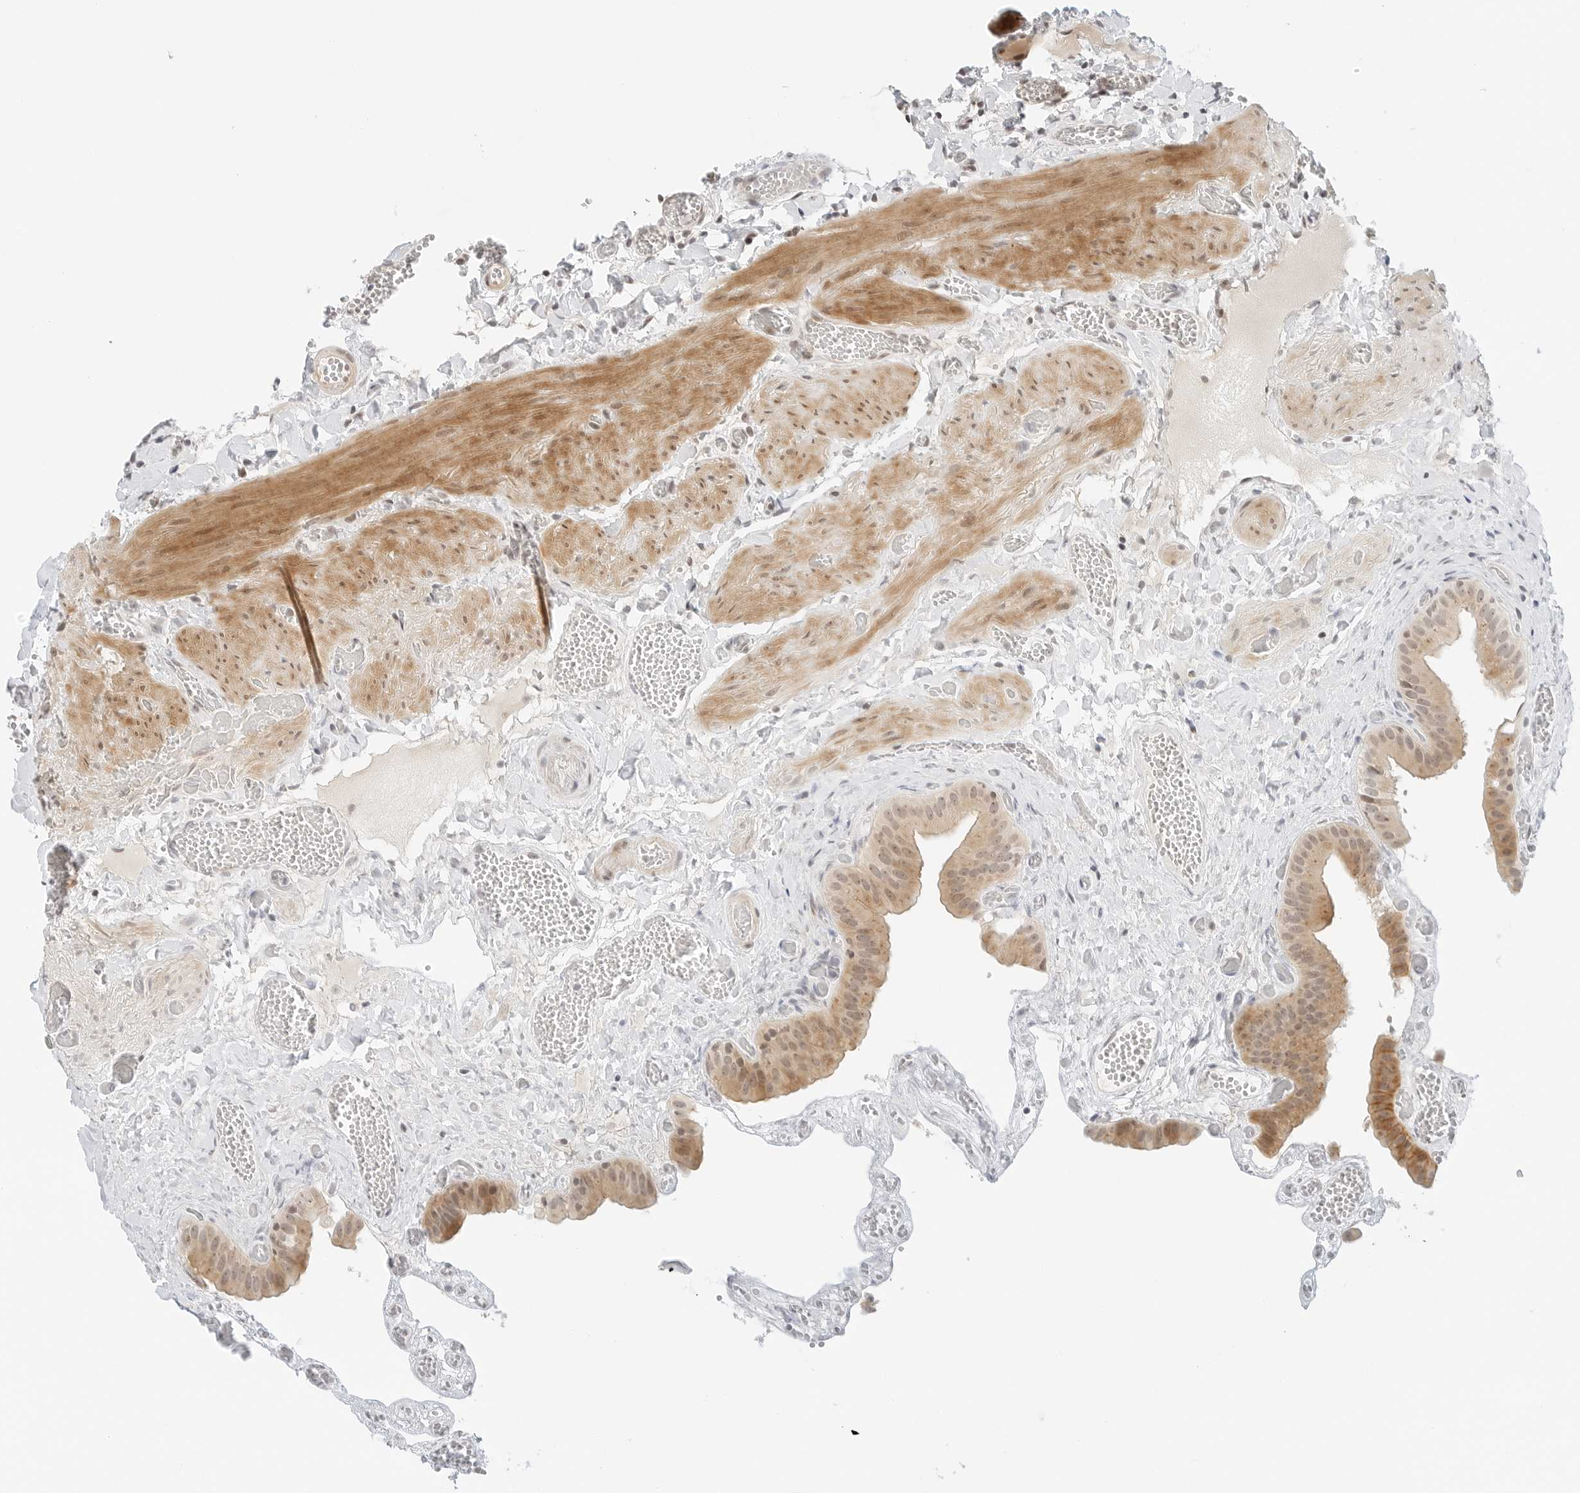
{"staining": {"intensity": "moderate", "quantity": "<25%", "location": "cytoplasmic/membranous"}, "tissue": "gallbladder", "cell_type": "Glandular cells", "image_type": "normal", "snomed": [{"axis": "morphology", "description": "Normal tissue, NOS"}, {"axis": "topography", "description": "Gallbladder"}], "caption": "Immunohistochemistry (IHC) of unremarkable human gallbladder shows low levels of moderate cytoplasmic/membranous expression in about <25% of glandular cells. The protein is shown in brown color, while the nuclei are stained blue.", "gene": "NEO1", "patient": {"sex": "female", "age": 64}}